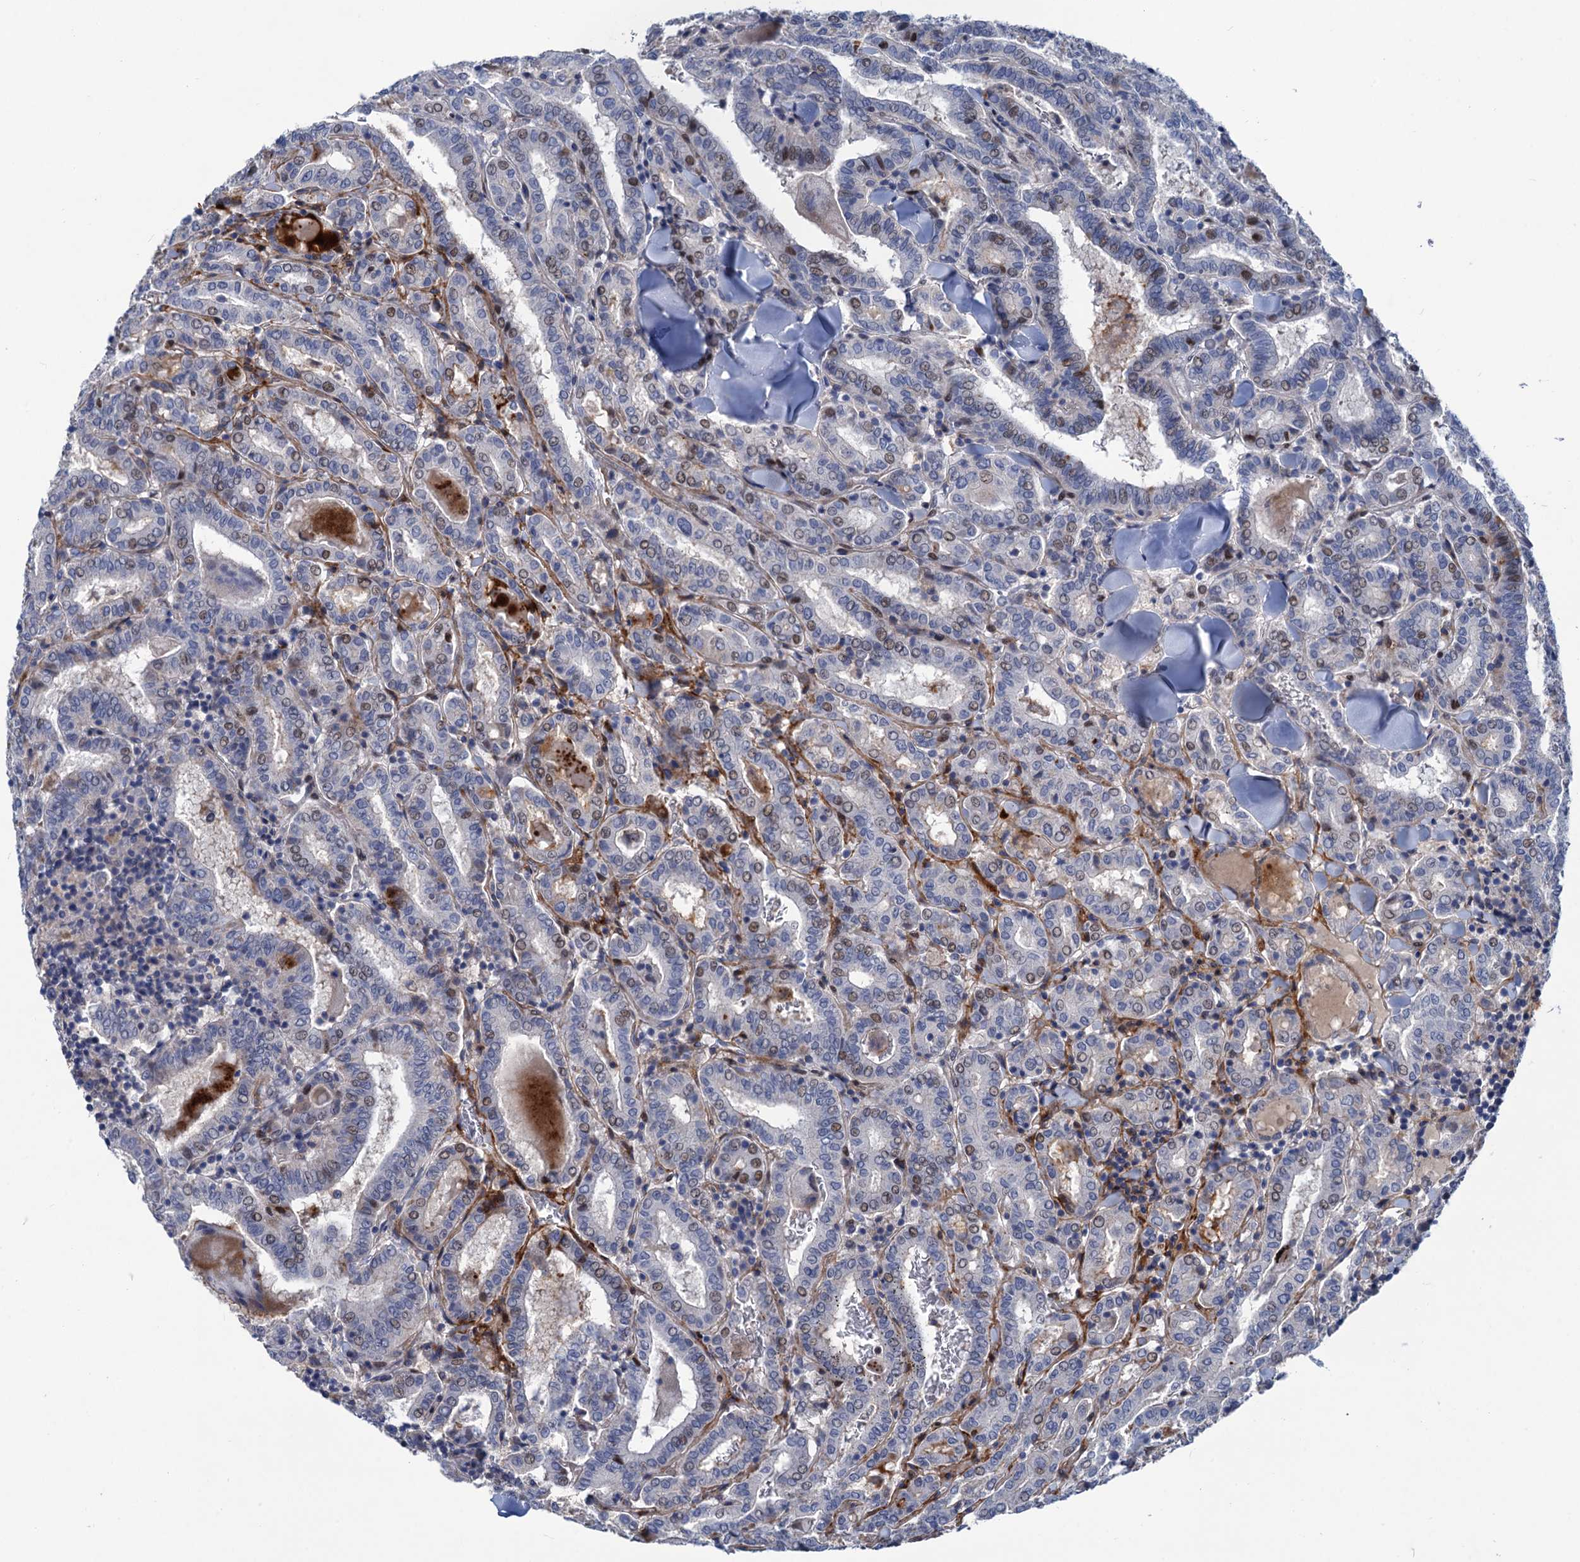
{"staining": {"intensity": "weak", "quantity": "25%-75%", "location": "nuclear"}, "tissue": "thyroid cancer", "cell_type": "Tumor cells", "image_type": "cancer", "snomed": [{"axis": "morphology", "description": "Papillary adenocarcinoma, NOS"}, {"axis": "topography", "description": "Thyroid gland"}], "caption": "Immunohistochemical staining of thyroid papillary adenocarcinoma displays low levels of weak nuclear positivity in approximately 25%-75% of tumor cells.", "gene": "ESYT3", "patient": {"sex": "female", "age": 72}}